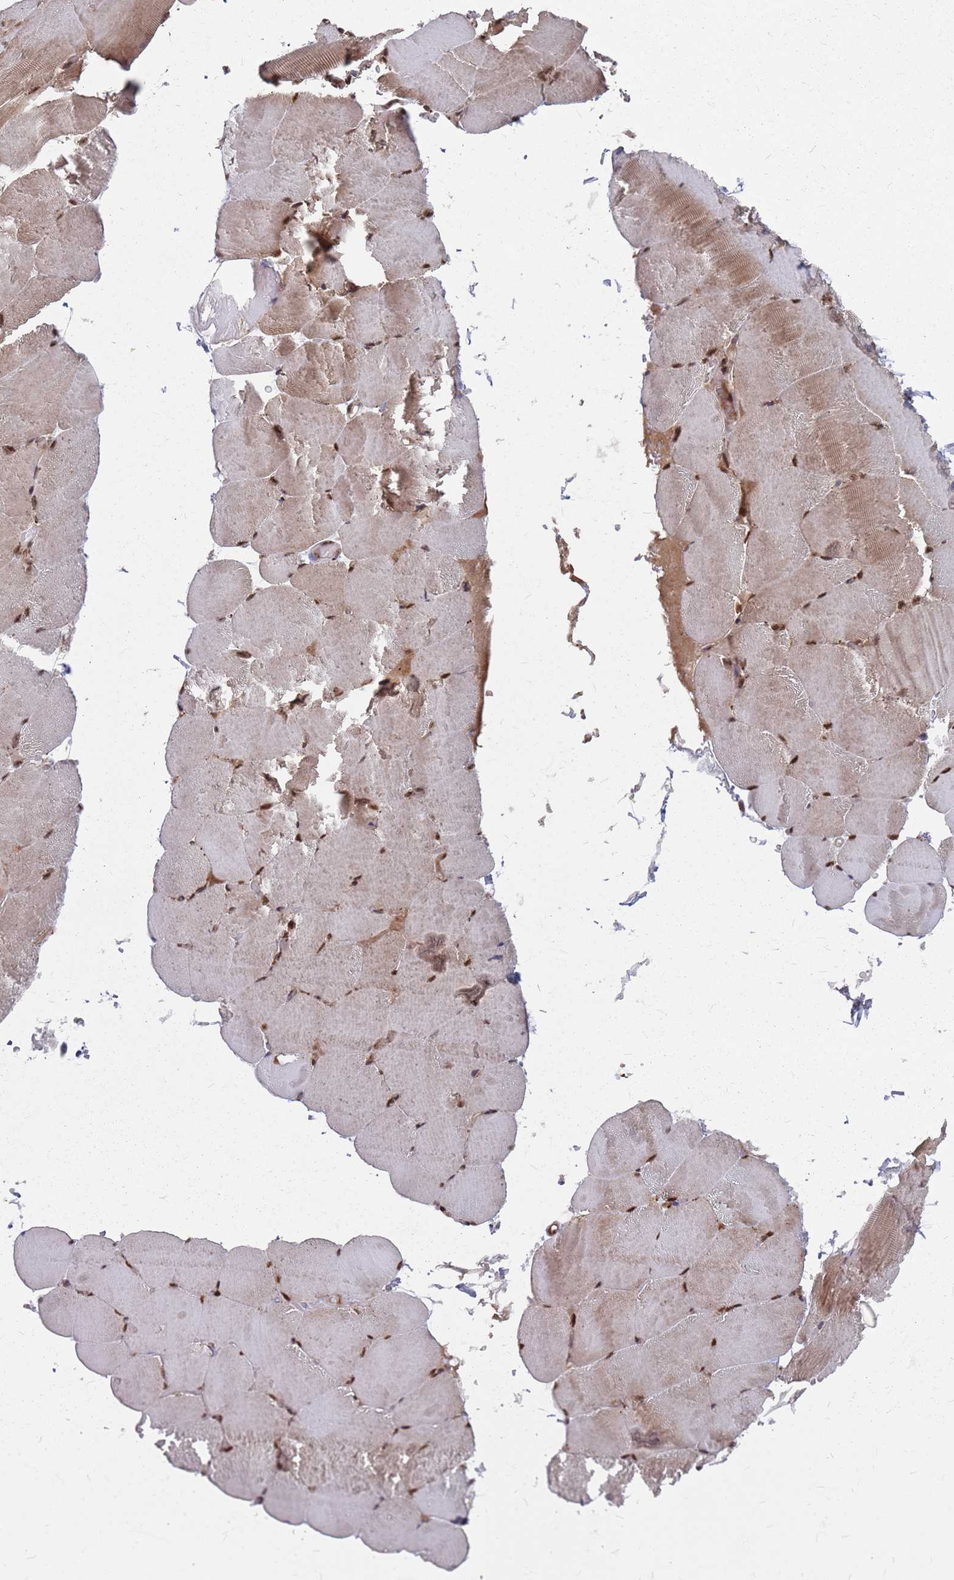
{"staining": {"intensity": "moderate", "quantity": "<25%", "location": "cytoplasmic/membranous,nuclear"}, "tissue": "skeletal muscle", "cell_type": "Myocytes", "image_type": "normal", "snomed": [{"axis": "morphology", "description": "Normal tissue, NOS"}, {"axis": "topography", "description": "Skeletal muscle"}, {"axis": "topography", "description": "Parathyroid gland"}], "caption": "Approximately <25% of myocytes in unremarkable skeletal muscle exhibit moderate cytoplasmic/membranous,nuclear protein positivity as visualized by brown immunohistochemical staining.", "gene": "FMO4", "patient": {"sex": "female", "age": 37}}